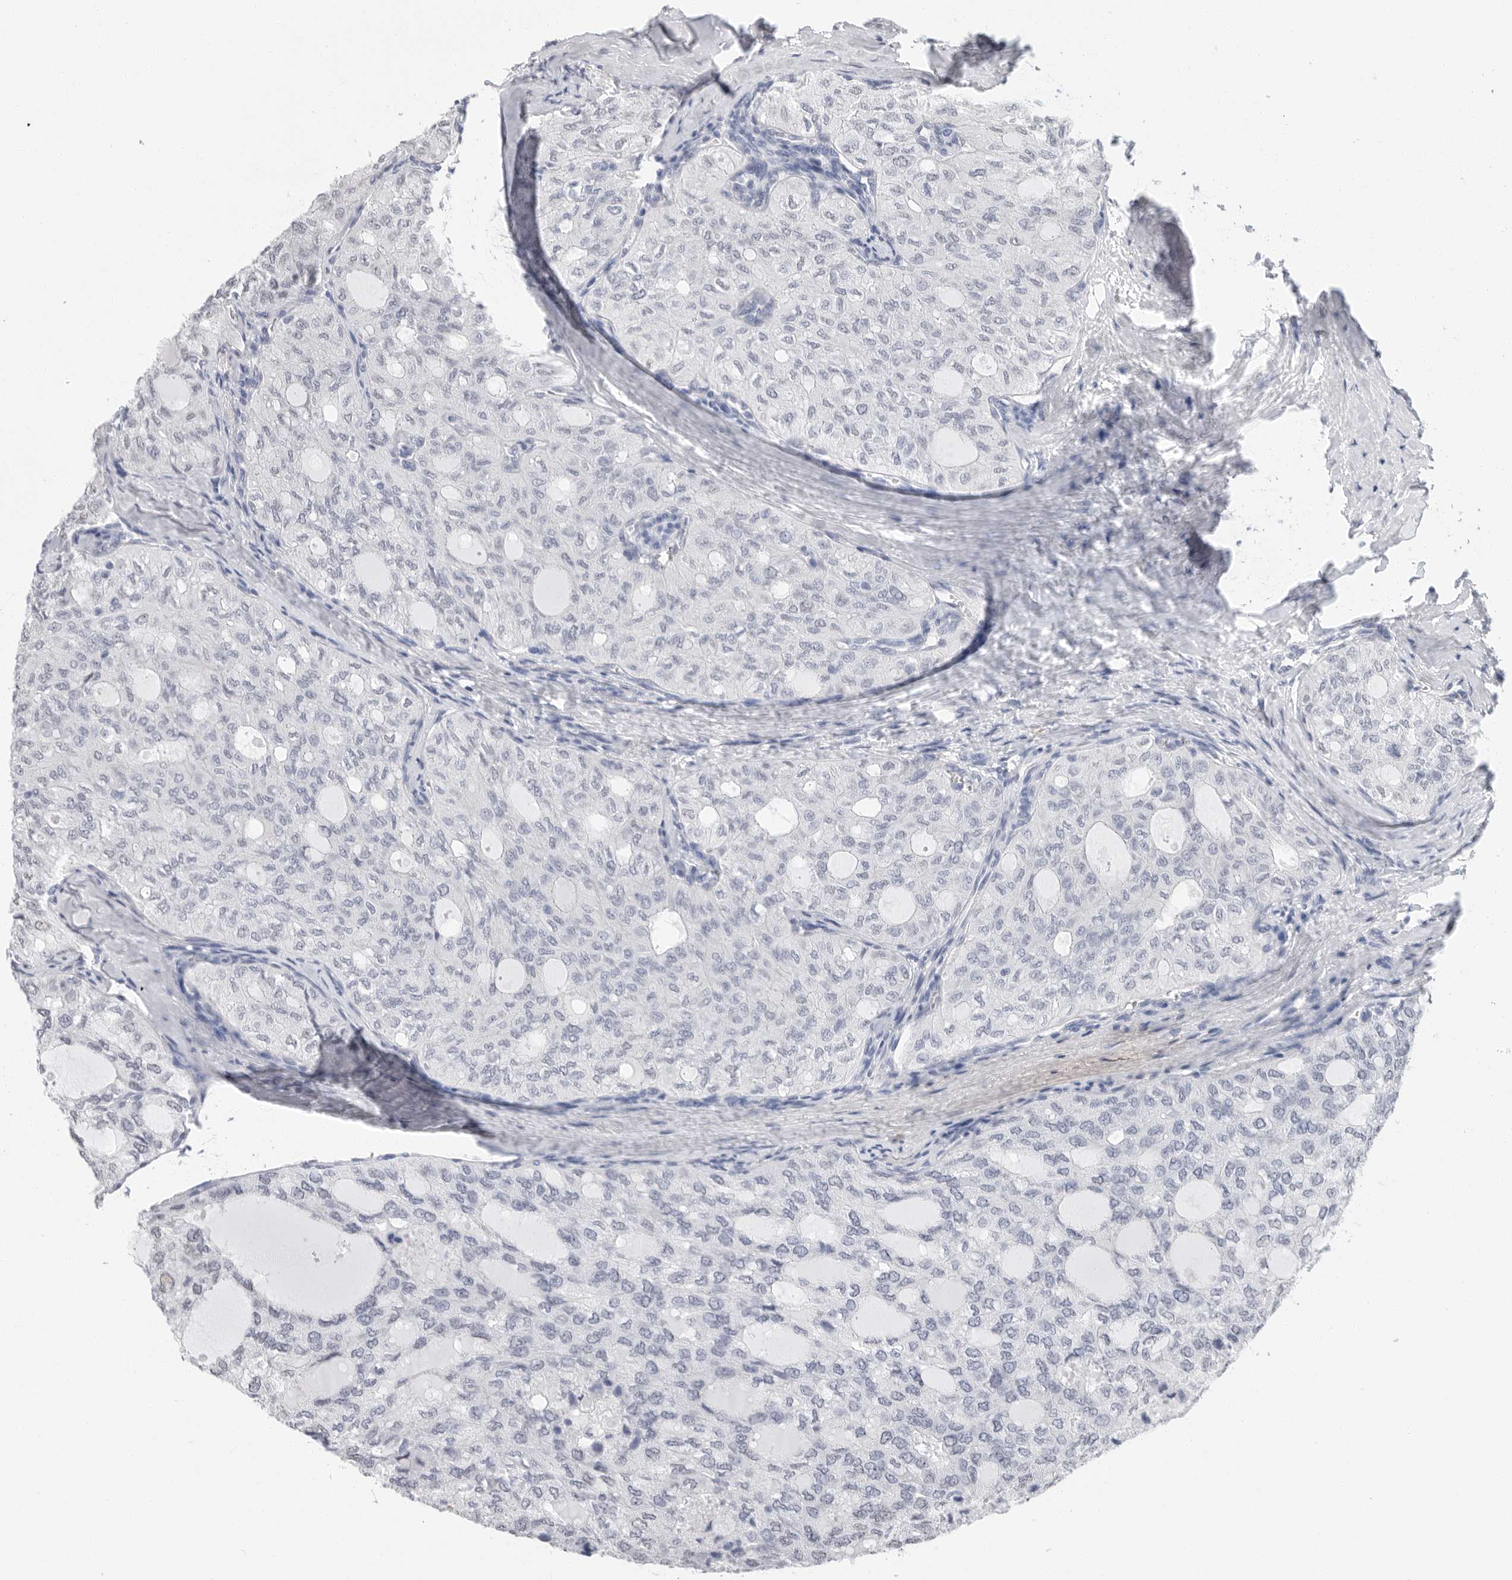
{"staining": {"intensity": "negative", "quantity": "none", "location": "none"}, "tissue": "thyroid cancer", "cell_type": "Tumor cells", "image_type": "cancer", "snomed": [{"axis": "morphology", "description": "Follicular adenoma carcinoma, NOS"}, {"axis": "topography", "description": "Thyroid gland"}], "caption": "The photomicrograph shows no significant staining in tumor cells of follicular adenoma carcinoma (thyroid).", "gene": "ARHGEF10", "patient": {"sex": "male", "age": 75}}